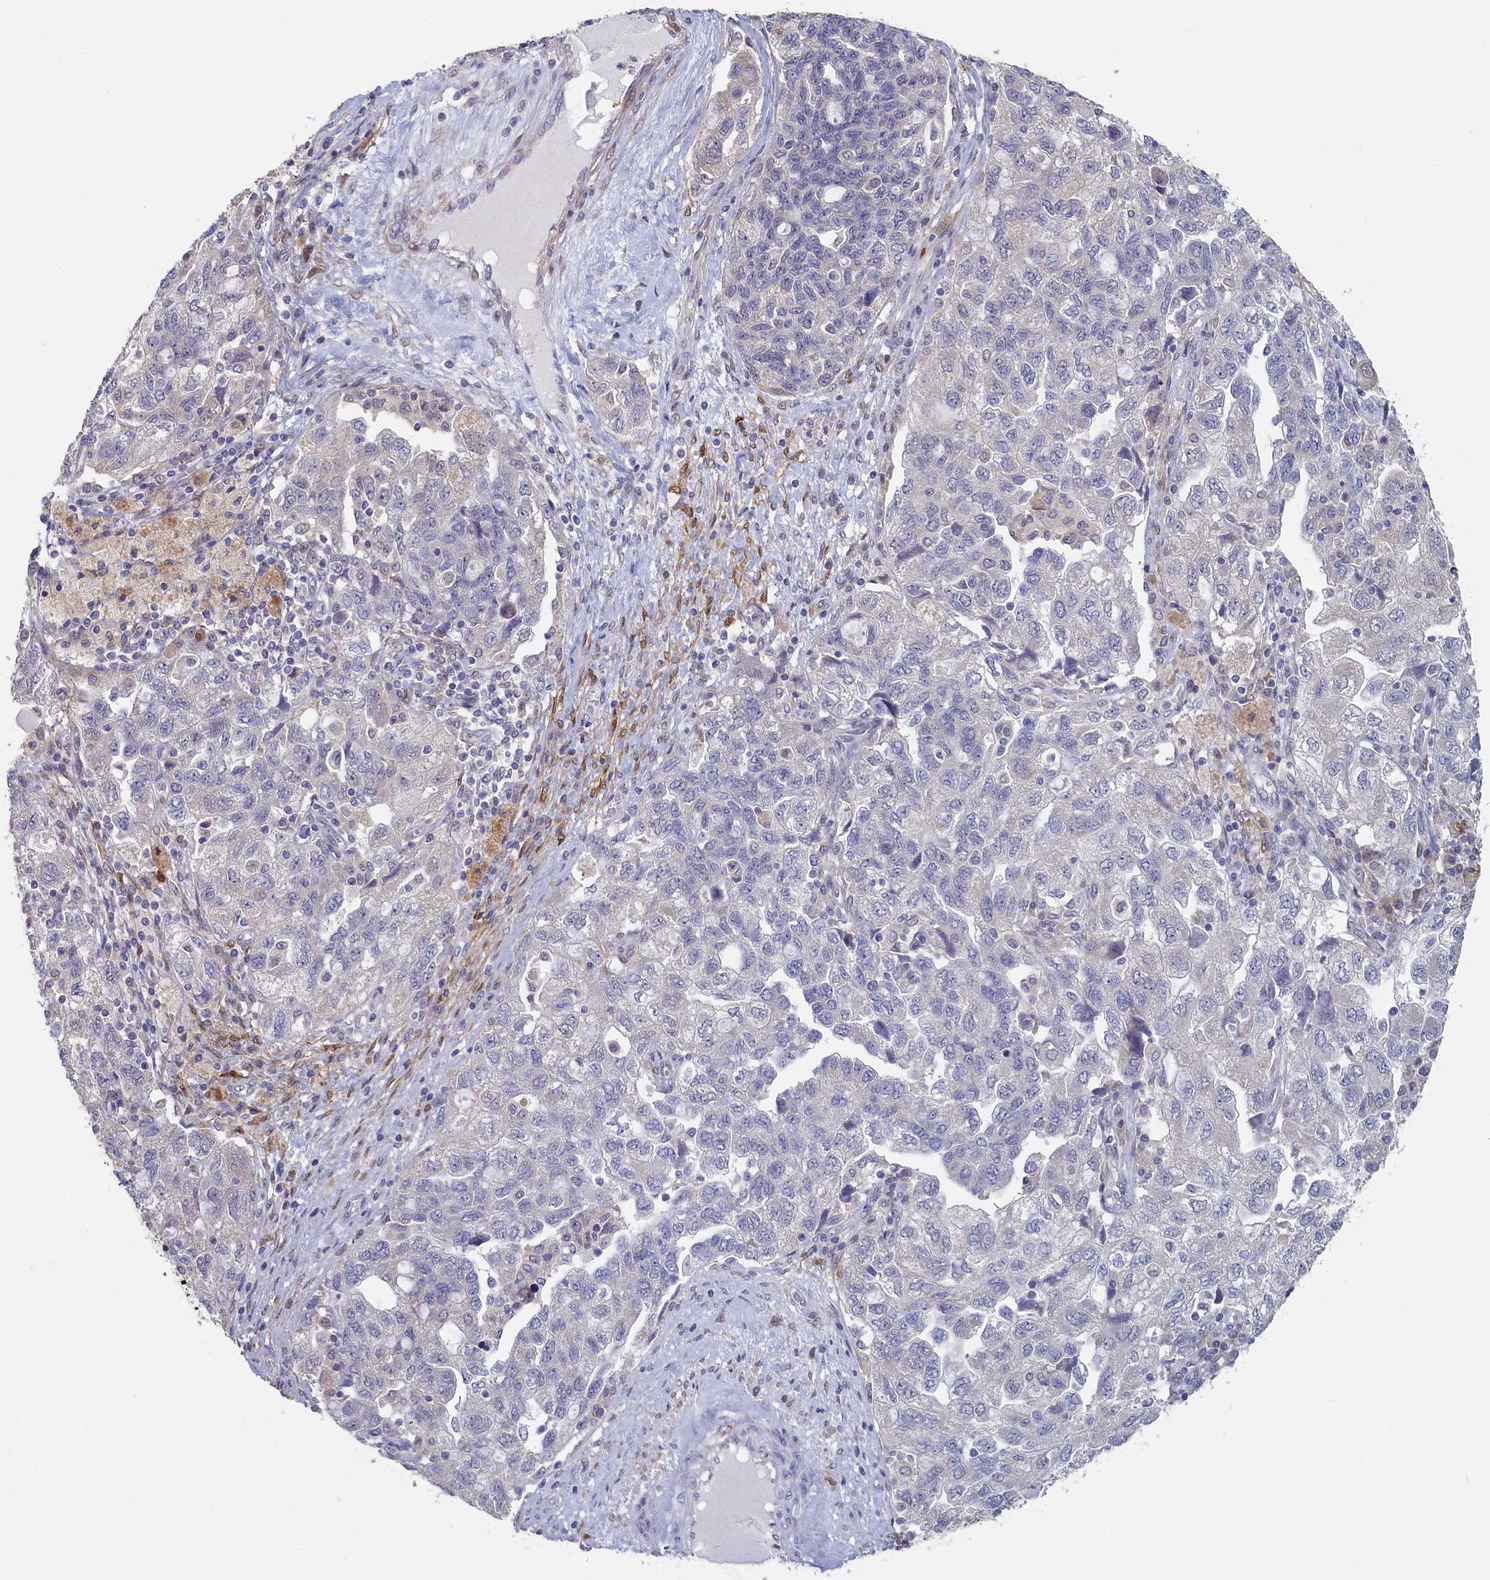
{"staining": {"intensity": "negative", "quantity": "none", "location": "none"}, "tissue": "ovarian cancer", "cell_type": "Tumor cells", "image_type": "cancer", "snomed": [{"axis": "morphology", "description": "Carcinoma, NOS"}, {"axis": "morphology", "description": "Cystadenocarcinoma, serous, NOS"}, {"axis": "topography", "description": "Ovary"}], "caption": "Tumor cells are negative for protein expression in human ovarian serous cystadenocarcinoma.", "gene": "UCHL3", "patient": {"sex": "female", "age": 69}}